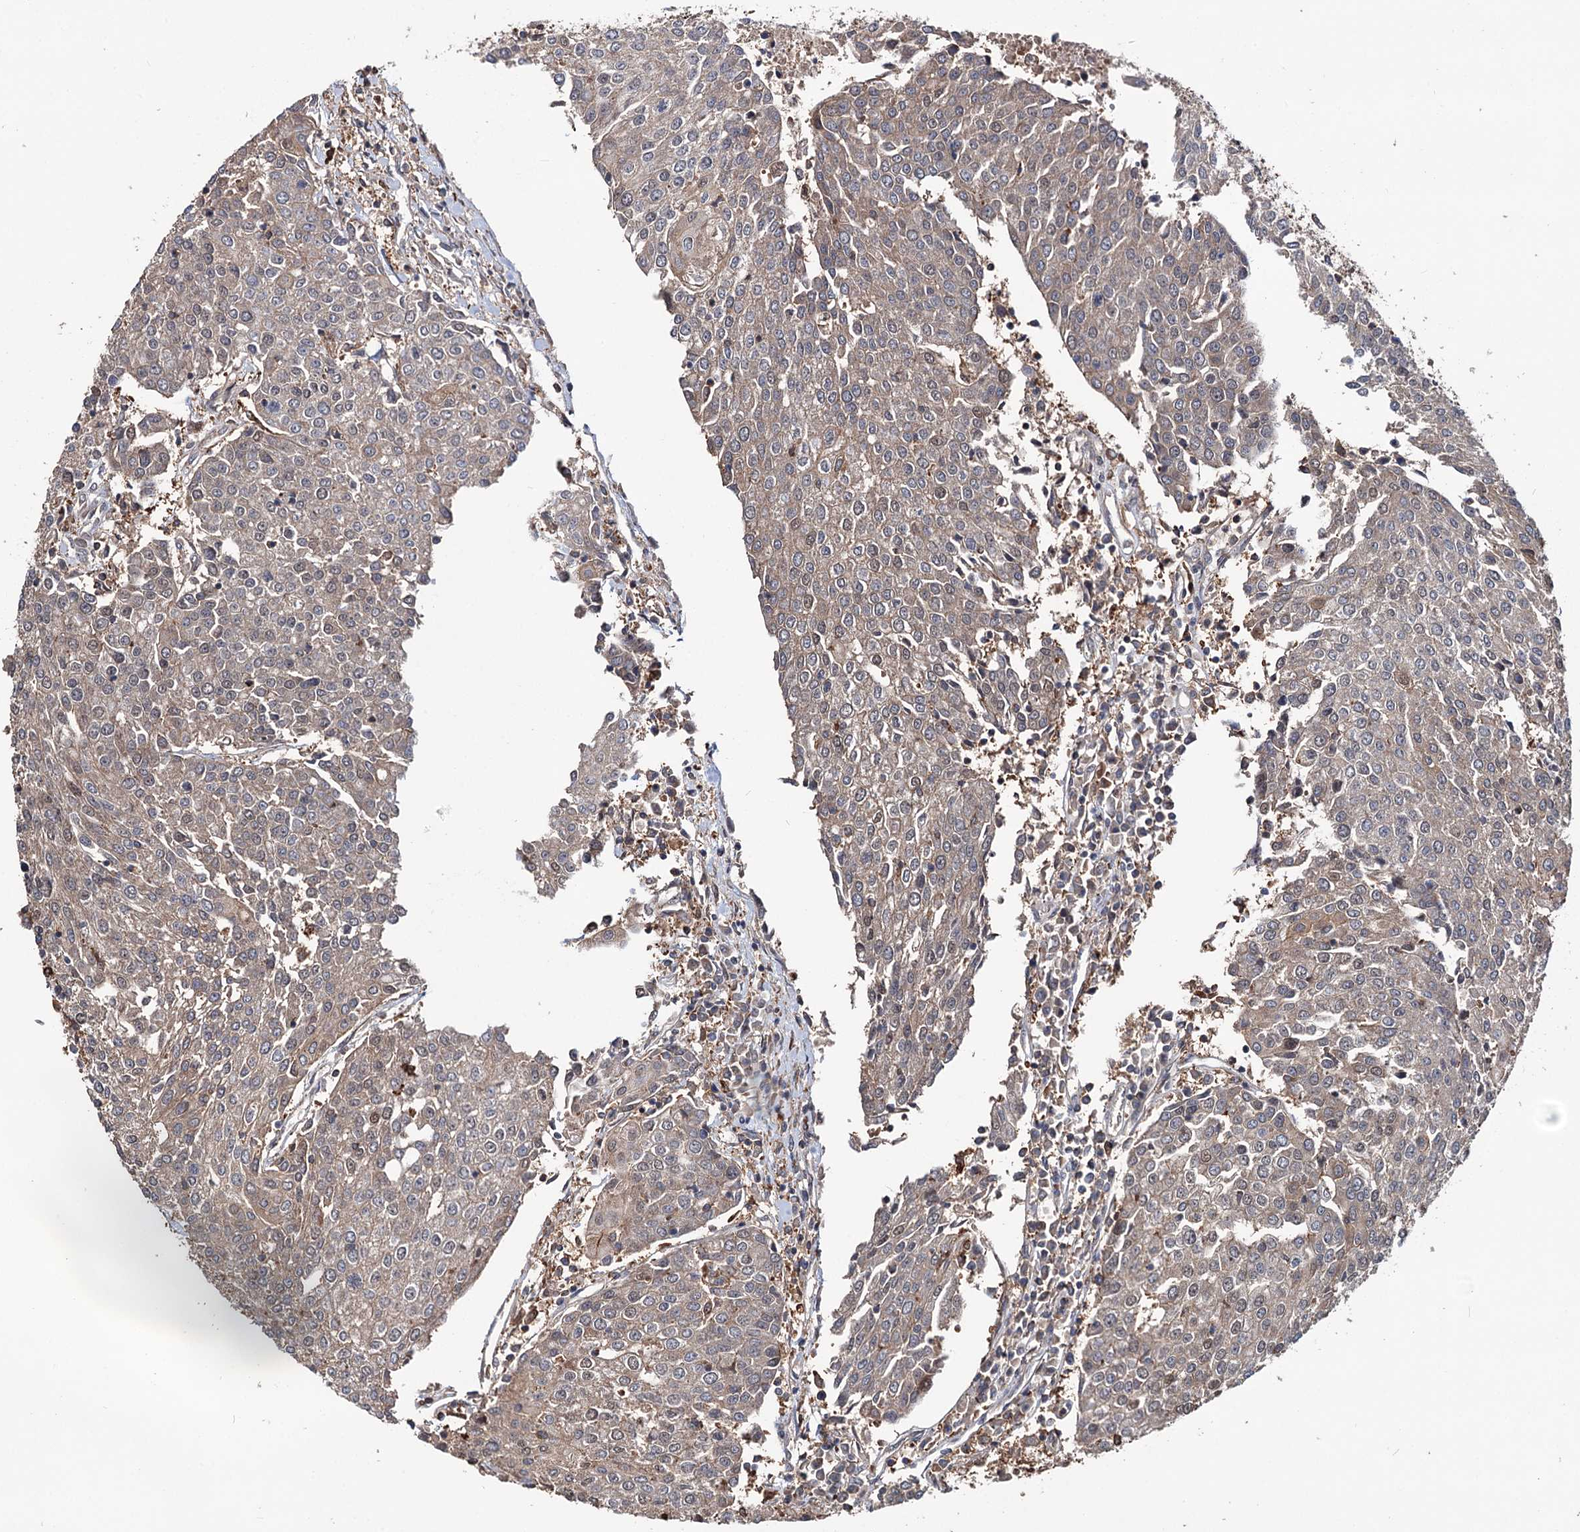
{"staining": {"intensity": "weak", "quantity": ">75%", "location": "cytoplasmic/membranous"}, "tissue": "urothelial cancer", "cell_type": "Tumor cells", "image_type": "cancer", "snomed": [{"axis": "morphology", "description": "Urothelial carcinoma, High grade"}, {"axis": "topography", "description": "Urinary bladder"}], "caption": "IHC histopathology image of neoplastic tissue: urothelial cancer stained using immunohistochemistry (IHC) displays low levels of weak protein expression localized specifically in the cytoplasmic/membranous of tumor cells, appearing as a cytoplasmic/membranous brown color.", "gene": "GRIP1", "patient": {"sex": "female", "age": 85}}